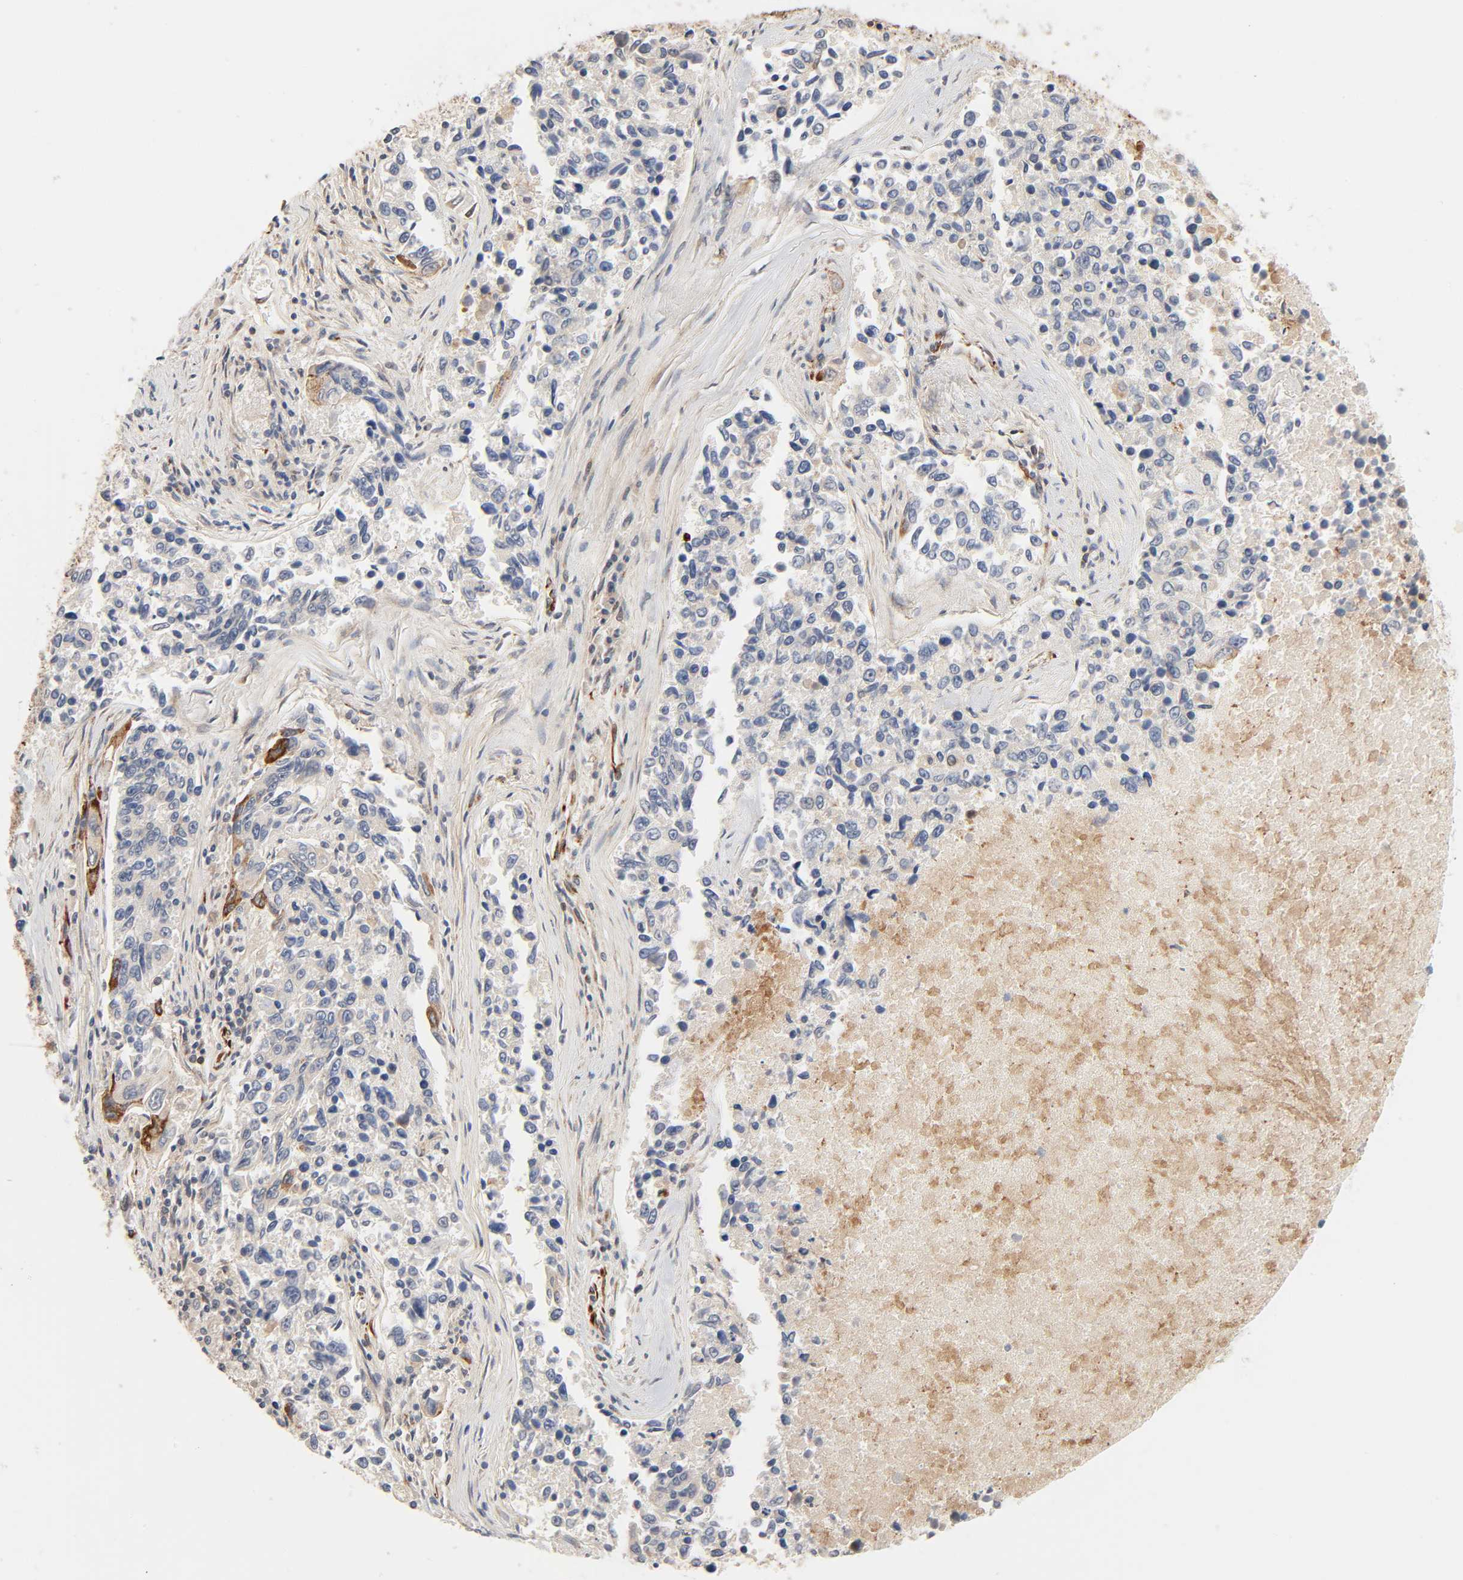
{"staining": {"intensity": "weak", "quantity": "25%-75%", "location": "cytoplasmic/membranous"}, "tissue": "lung cancer", "cell_type": "Tumor cells", "image_type": "cancer", "snomed": [{"axis": "morphology", "description": "Adenocarcinoma, NOS"}, {"axis": "topography", "description": "Lung"}], "caption": "Lung adenocarcinoma tissue exhibits weak cytoplasmic/membranous positivity in approximately 25%-75% of tumor cells, visualized by immunohistochemistry.", "gene": "REEP6", "patient": {"sex": "male", "age": 84}}